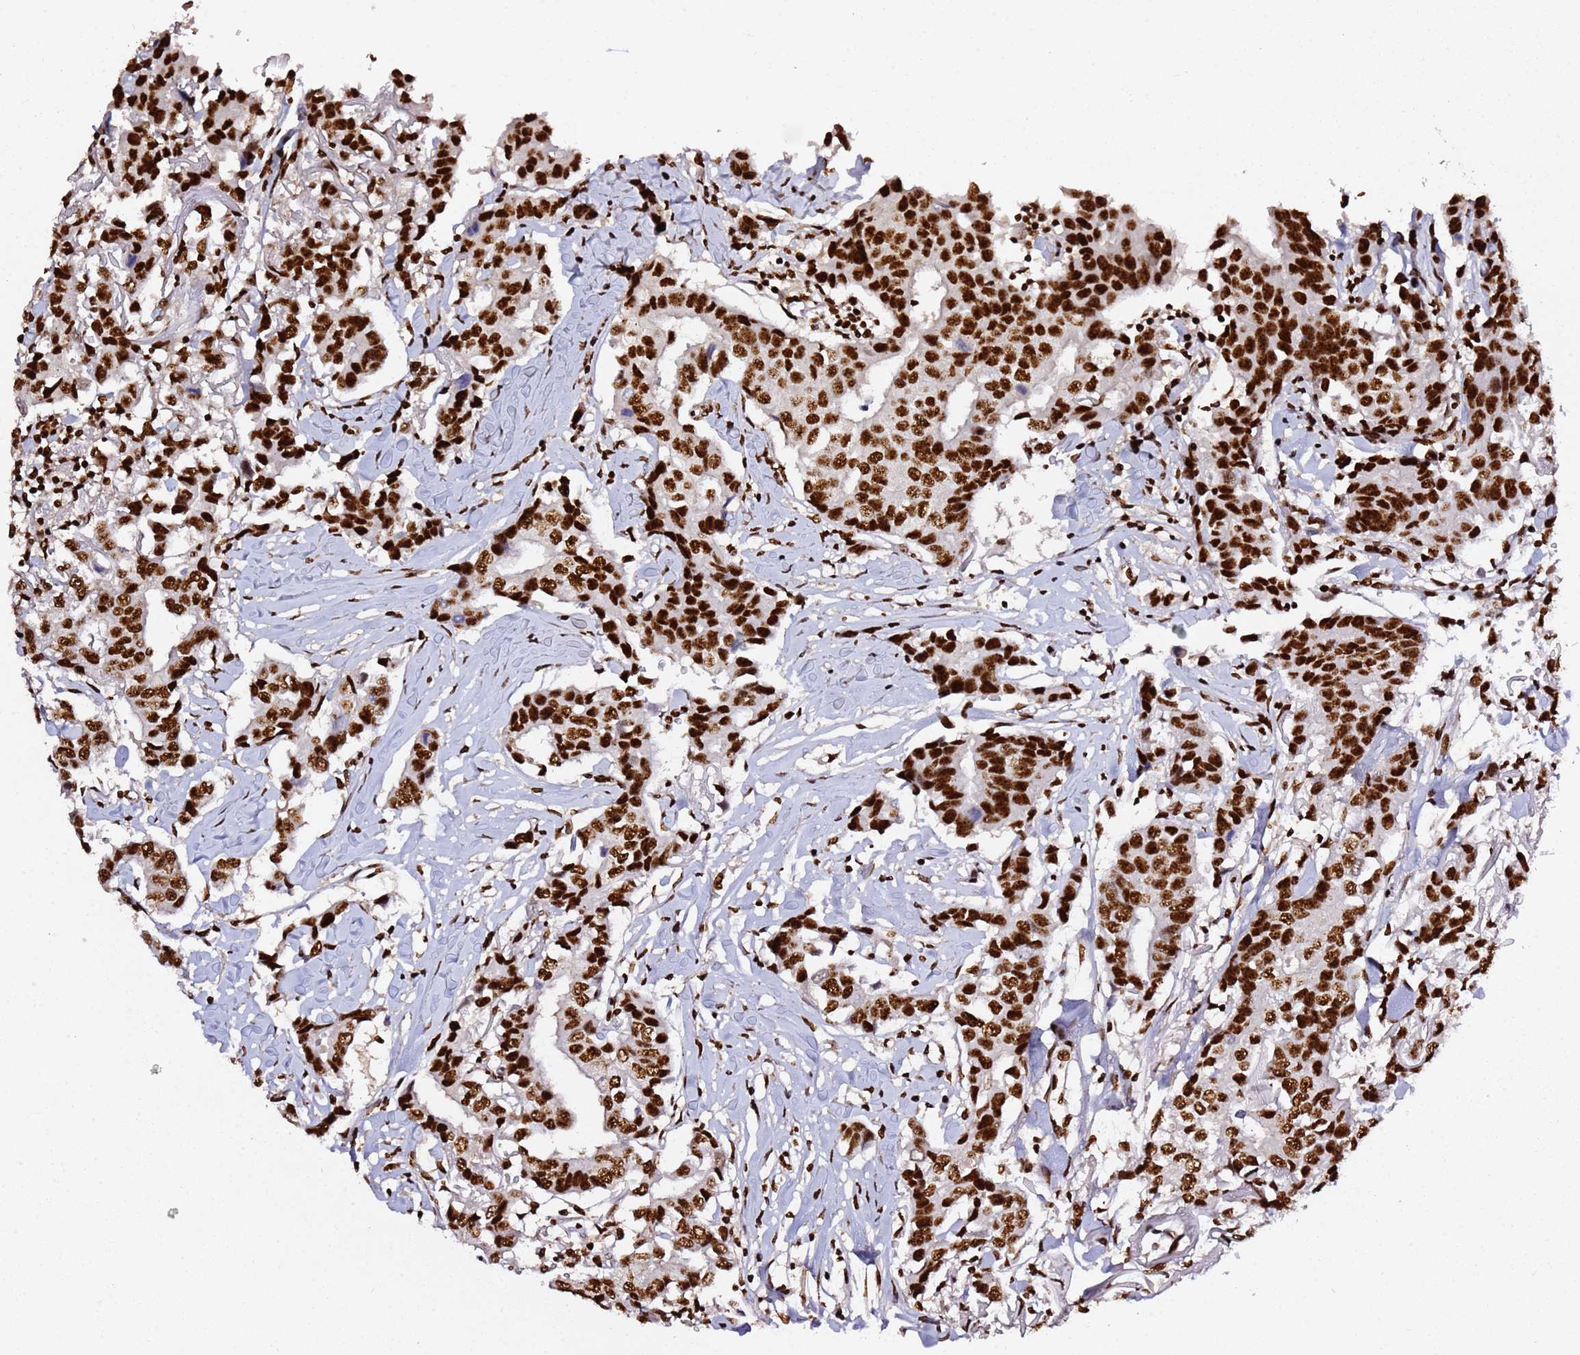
{"staining": {"intensity": "strong", "quantity": ">75%", "location": "nuclear"}, "tissue": "breast cancer", "cell_type": "Tumor cells", "image_type": "cancer", "snomed": [{"axis": "morphology", "description": "Duct carcinoma"}, {"axis": "topography", "description": "Breast"}], "caption": "Human breast cancer stained for a protein (brown) demonstrates strong nuclear positive positivity in approximately >75% of tumor cells.", "gene": "C6orf226", "patient": {"sex": "female", "age": 80}}